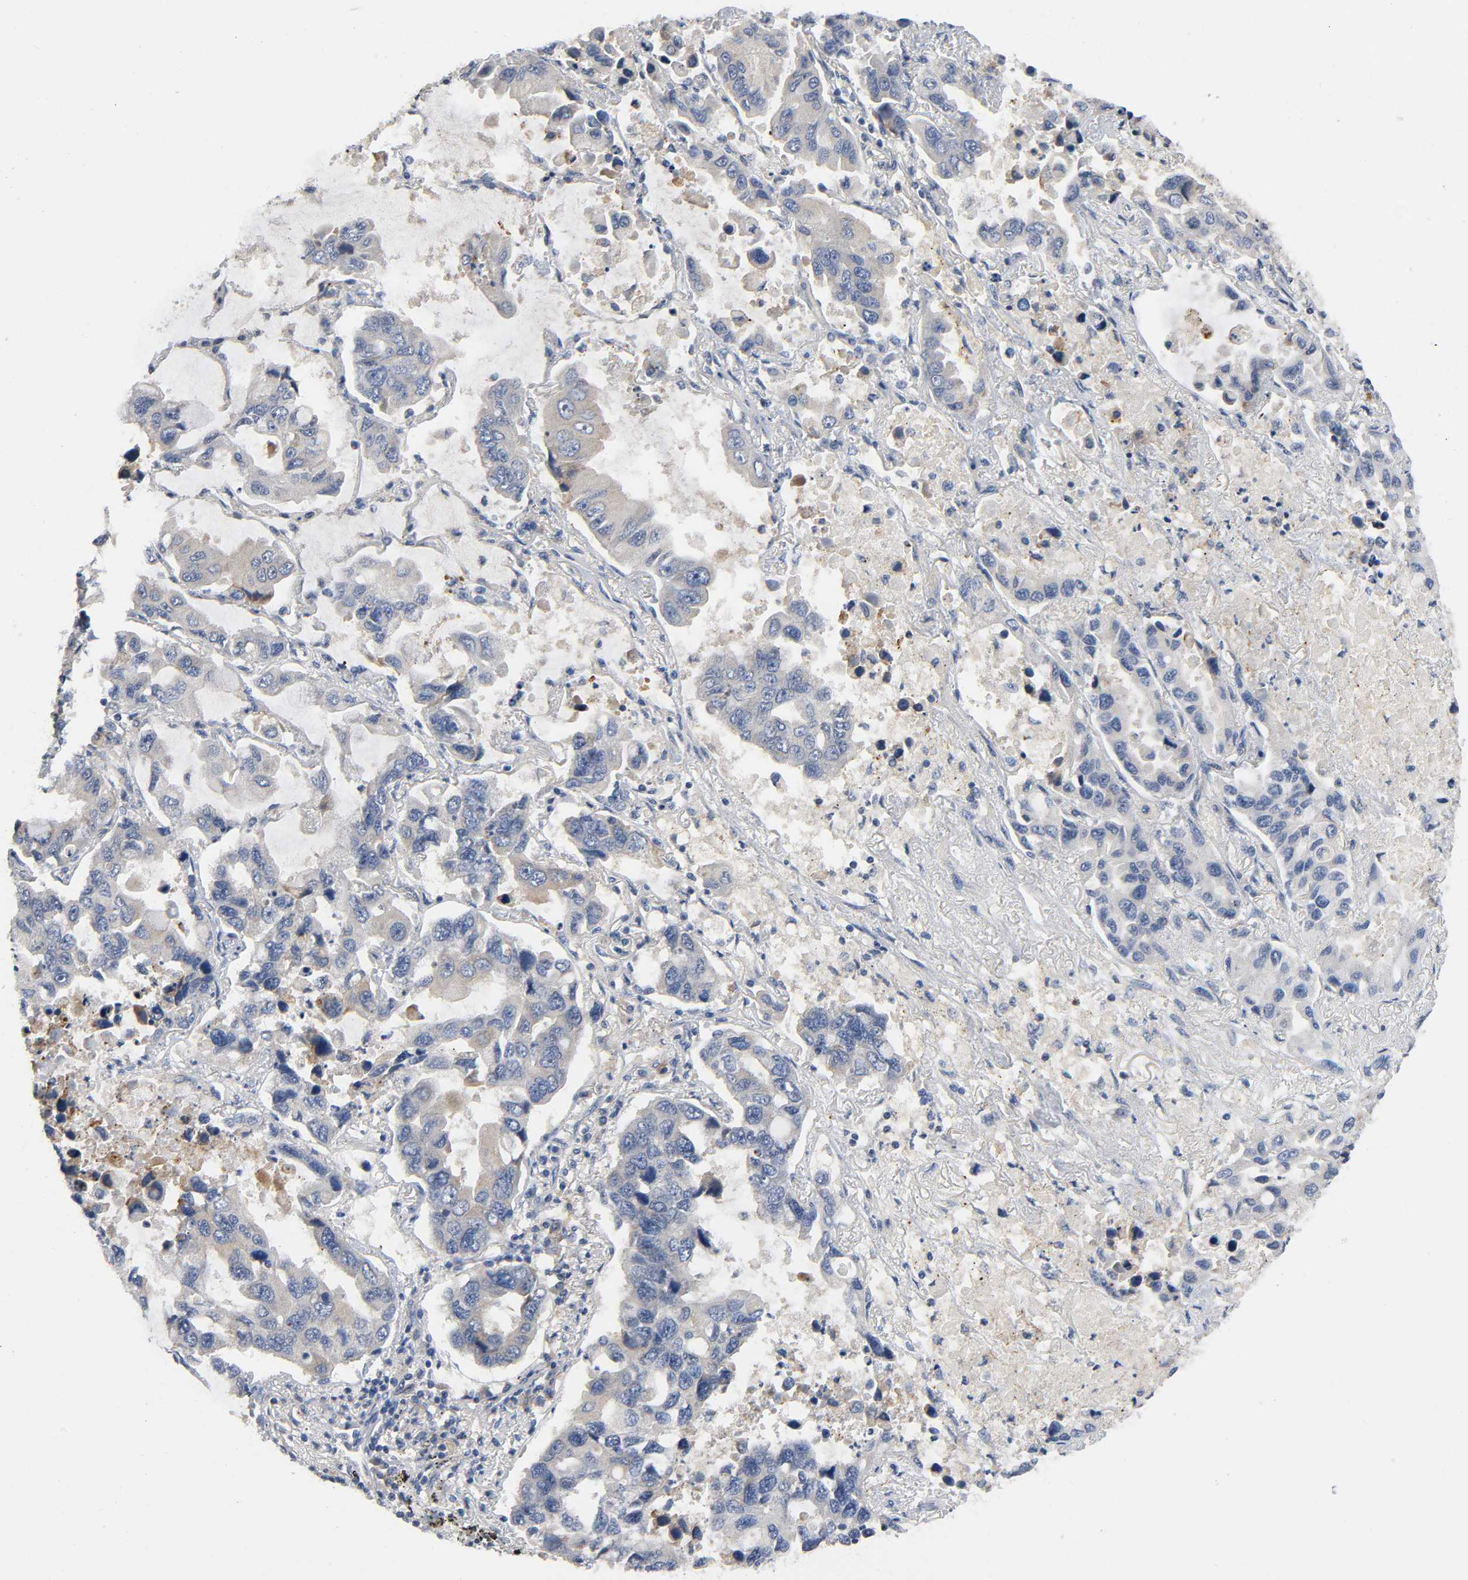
{"staining": {"intensity": "weak", "quantity": ">75%", "location": "cytoplasmic/membranous"}, "tissue": "lung cancer", "cell_type": "Tumor cells", "image_type": "cancer", "snomed": [{"axis": "morphology", "description": "Adenocarcinoma, NOS"}, {"axis": "topography", "description": "Lung"}], "caption": "A micrograph of human adenocarcinoma (lung) stained for a protein reveals weak cytoplasmic/membranous brown staining in tumor cells.", "gene": "HDAC6", "patient": {"sex": "male", "age": 64}}